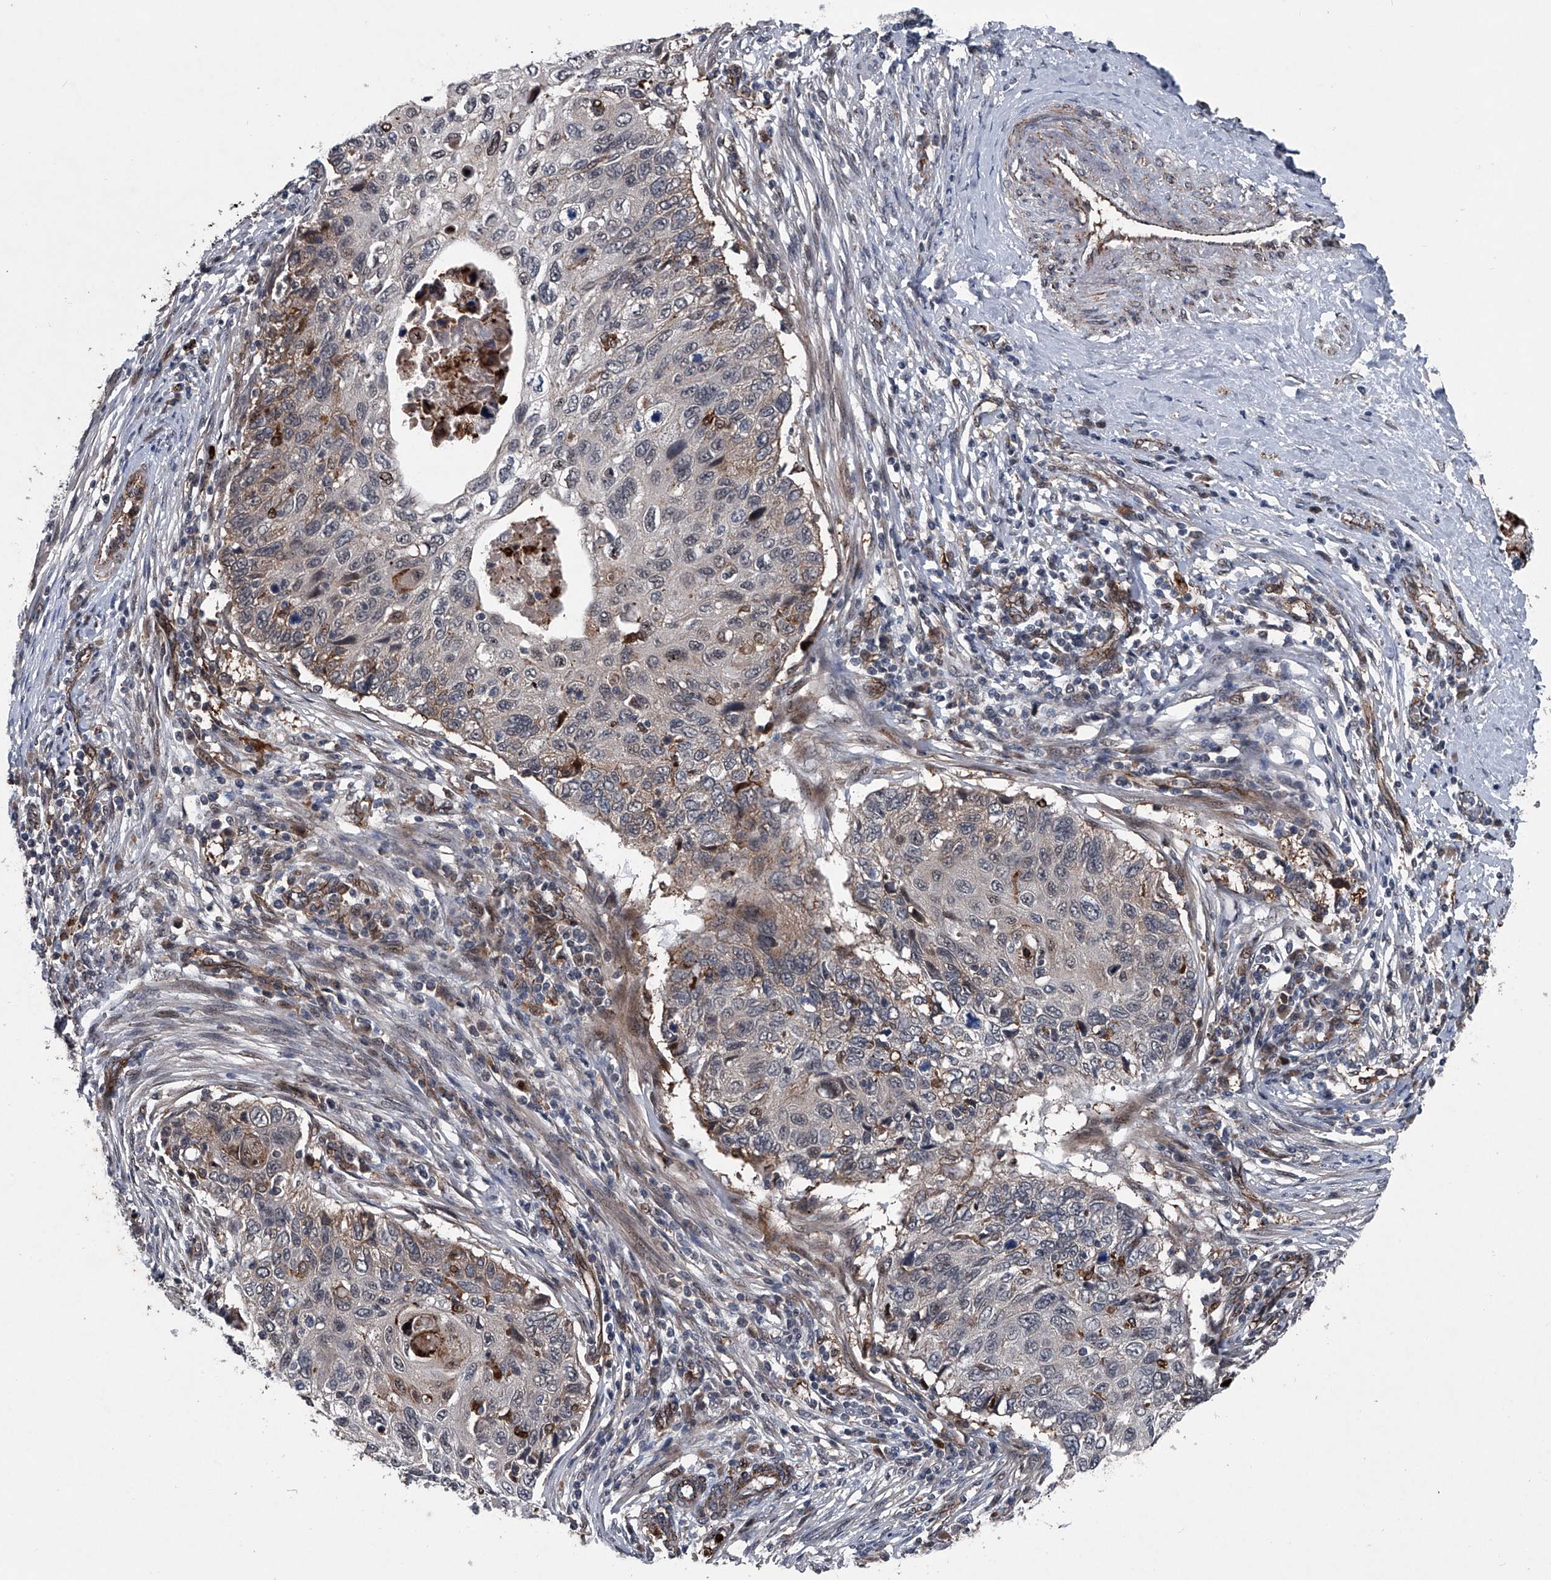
{"staining": {"intensity": "weak", "quantity": "<25%", "location": "cytoplasmic/membranous,nuclear"}, "tissue": "cervical cancer", "cell_type": "Tumor cells", "image_type": "cancer", "snomed": [{"axis": "morphology", "description": "Squamous cell carcinoma, NOS"}, {"axis": "topography", "description": "Cervix"}], "caption": "This is an IHC image of squamous cell carcinoma (cervical). There is no expression in tumor cells.", "gene": "MAPKAP1", "patient": {"sex": "female", "age": 70}}